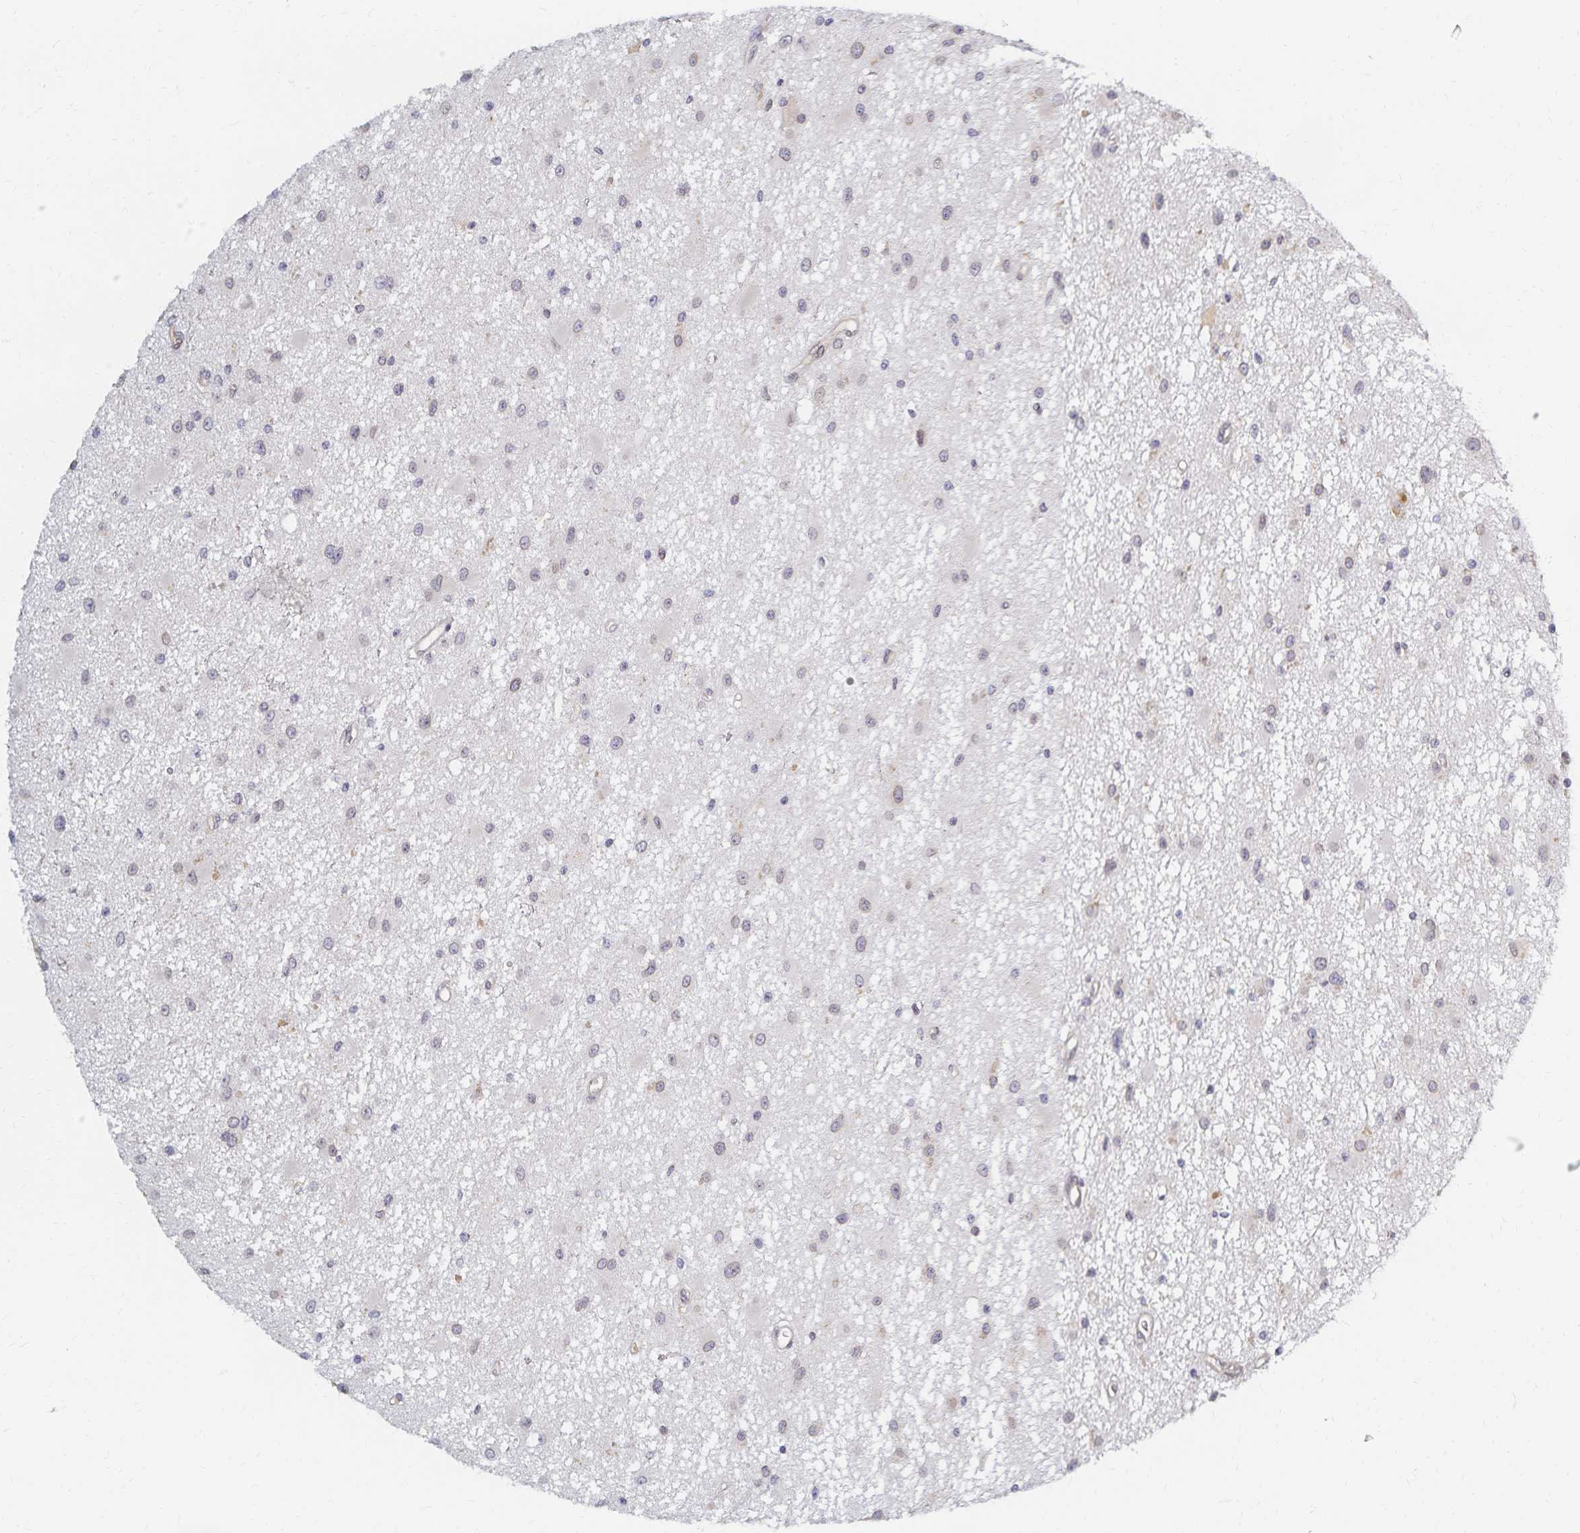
{"staining": {"intensity": "weak", "quantity": "<25%", "location": "cytoplasmic/membranous,nuclear"}, "tissue": "glioma", "cell_type": "Tumor cells", "image_type": "cancer", "snomed": [{"axis": "morphology", "description": "Glioma, malignant, High grade"}, {"axis": "topography", "description": "Brain"}], "caption": "An image of glioma stained for a protein shows no brown staining in tumor cells.", "gene": "RAB9B", "patient": {"sex": "male", "age": 54}}